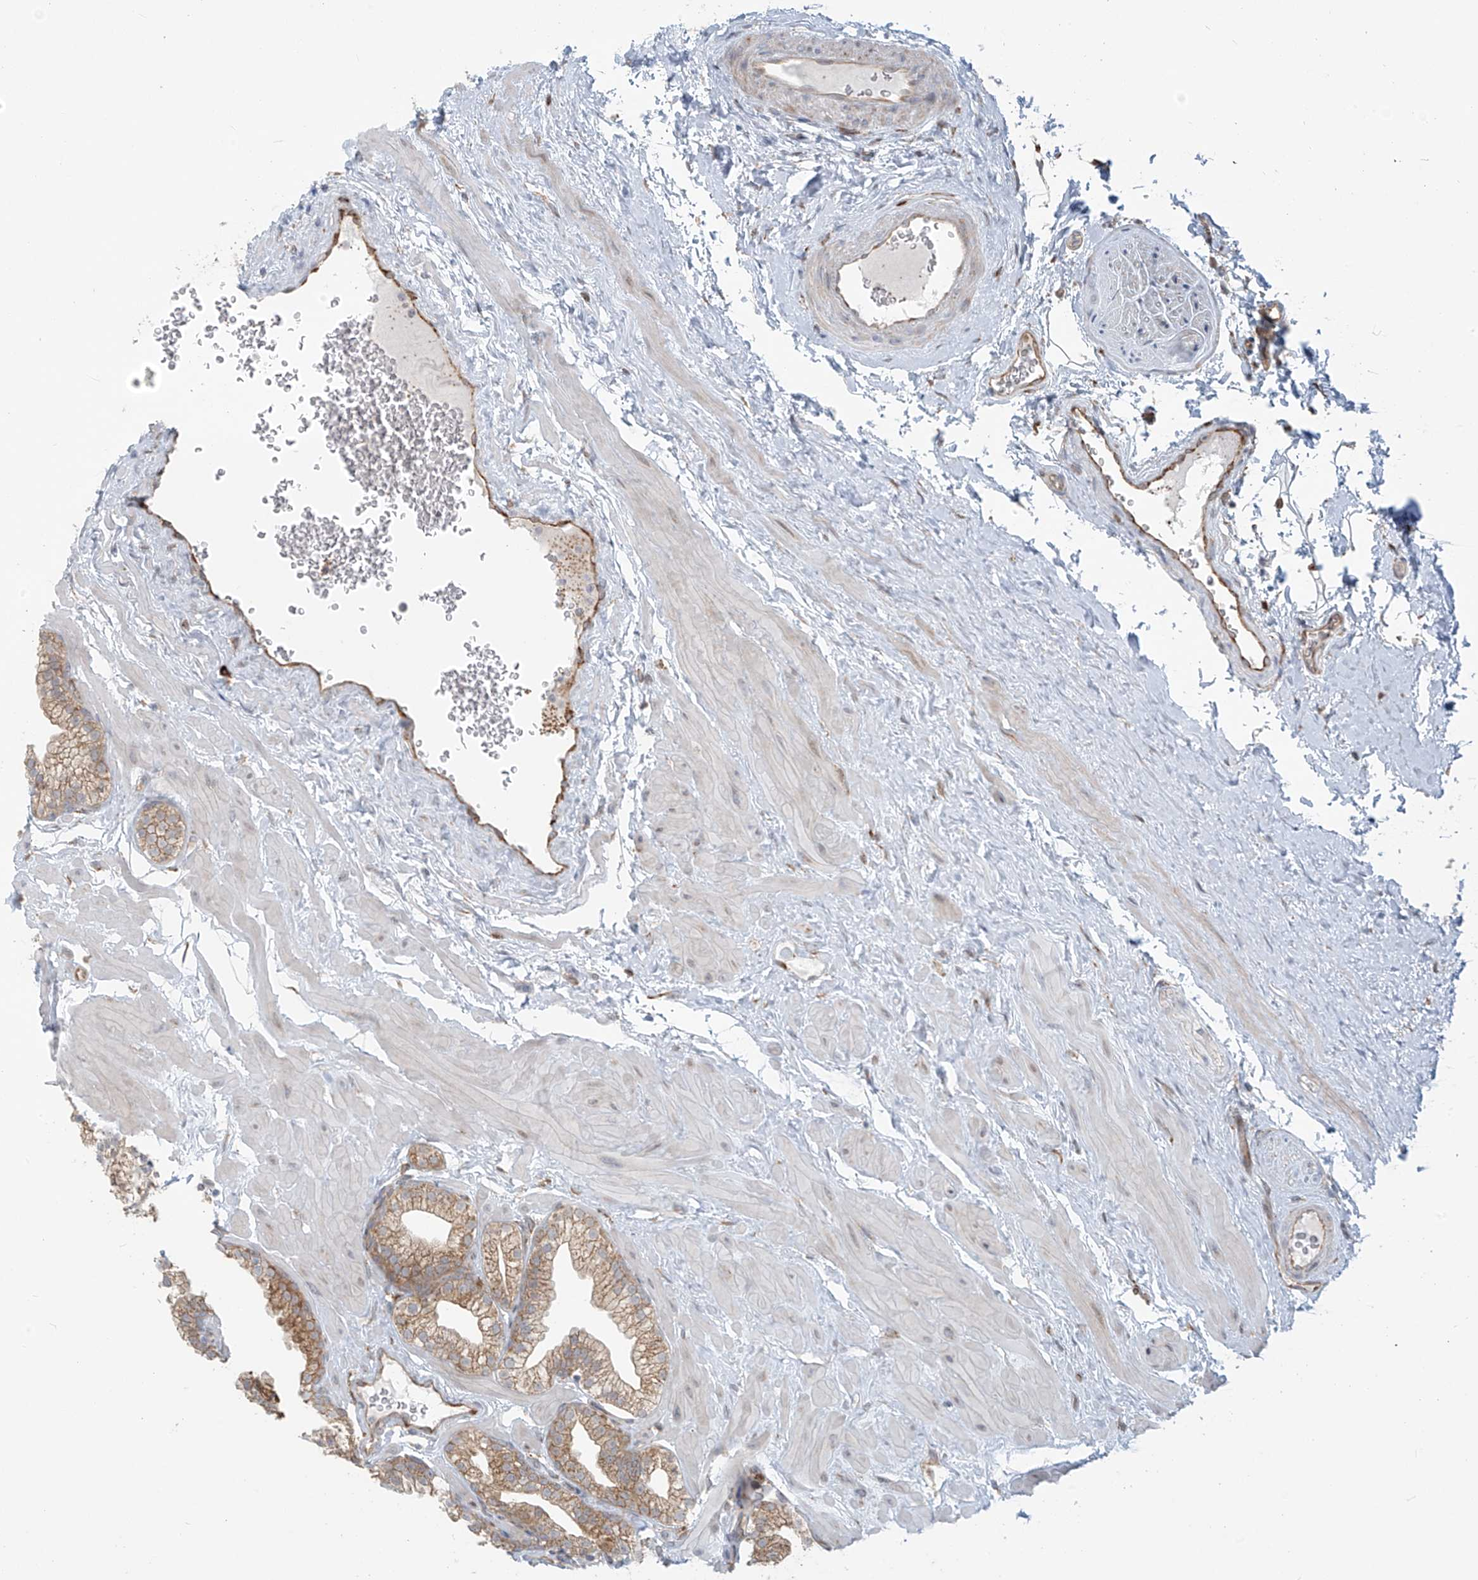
{"staining": {"intensity": "moderate", "quantity": ">75%", "location": "cytoplasmic/membranous"}, "tissue": "prostate", "cell_type": "Glandular cells", "image_type": "normal", "snomed": [{"axis": "morphology", "description": "Normal tissue, NOS"}, {"axis": "morphology", "description": "Urothelial carcinoma, Low grade"}, {"axis": "topography", "description": "Urinary bladder"}, {"axis": "topography", "description": "Prostate"}], "caption": "Moderate cytoplasmic/membranous positivity for a protein is identified in about >75% of glandular cells of normal prostate using IHC.", "gene": "KATNIP", "patient": {"sex": "male", "age": 60}}